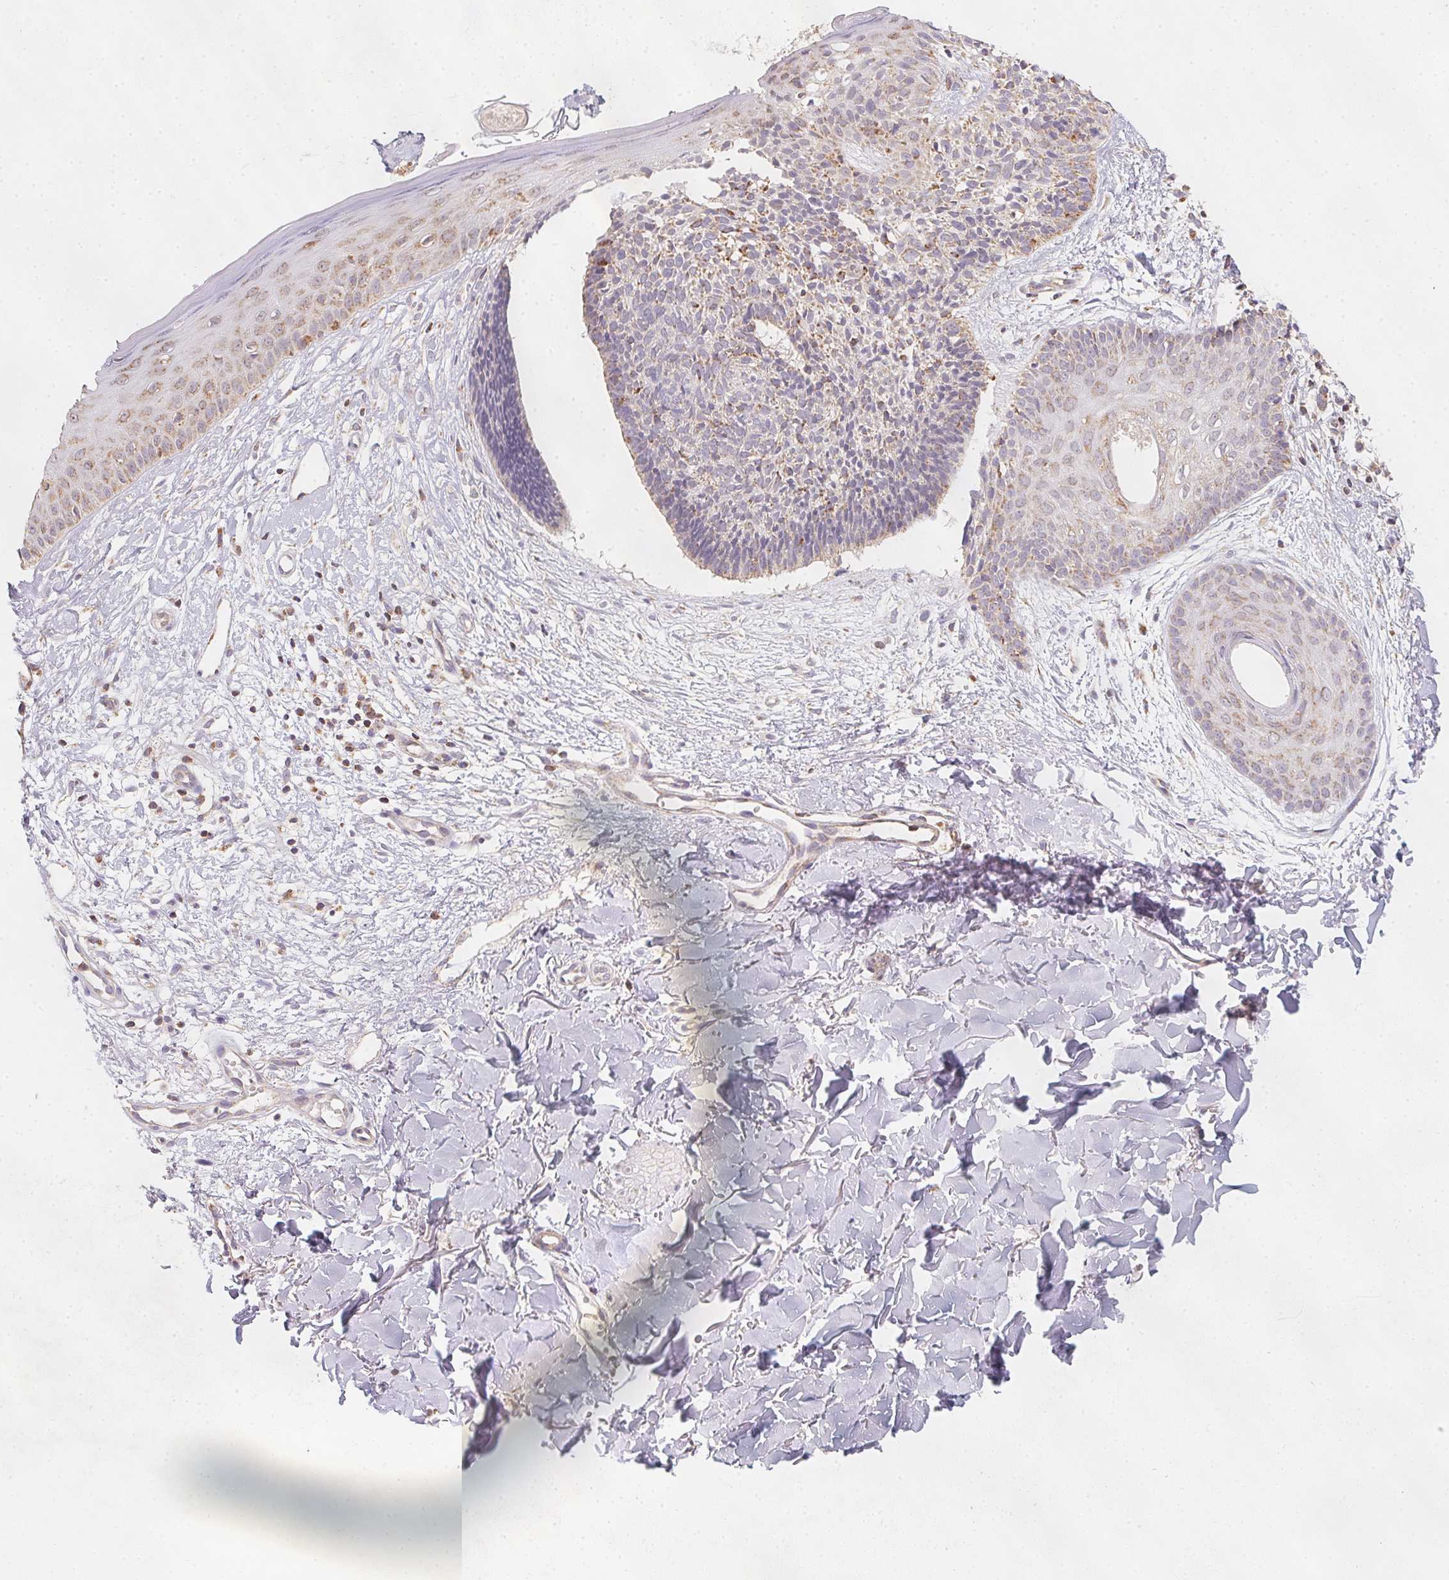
{"staining": {"intensity": "weak", "quantity": "<25%", "location": "cytoplasmic/membranous"}, "tissue": "skin cancer", "cell_type": "Tumor cells", "image_type": "cancer", "snomed": [{"axis": "morphology", "description": "Basal cell carcinoma"}, {"axis": "topography", "description": "Skin"}], "caption": "Immunohistochemistry (IHC) histopathology image of basal cell carcinoma (skin) stained for a protein (brown), which exhibits no expression in tumor cells.", "gene": "NDUFS6", "patient": {"sex": "male", "age": 51}}